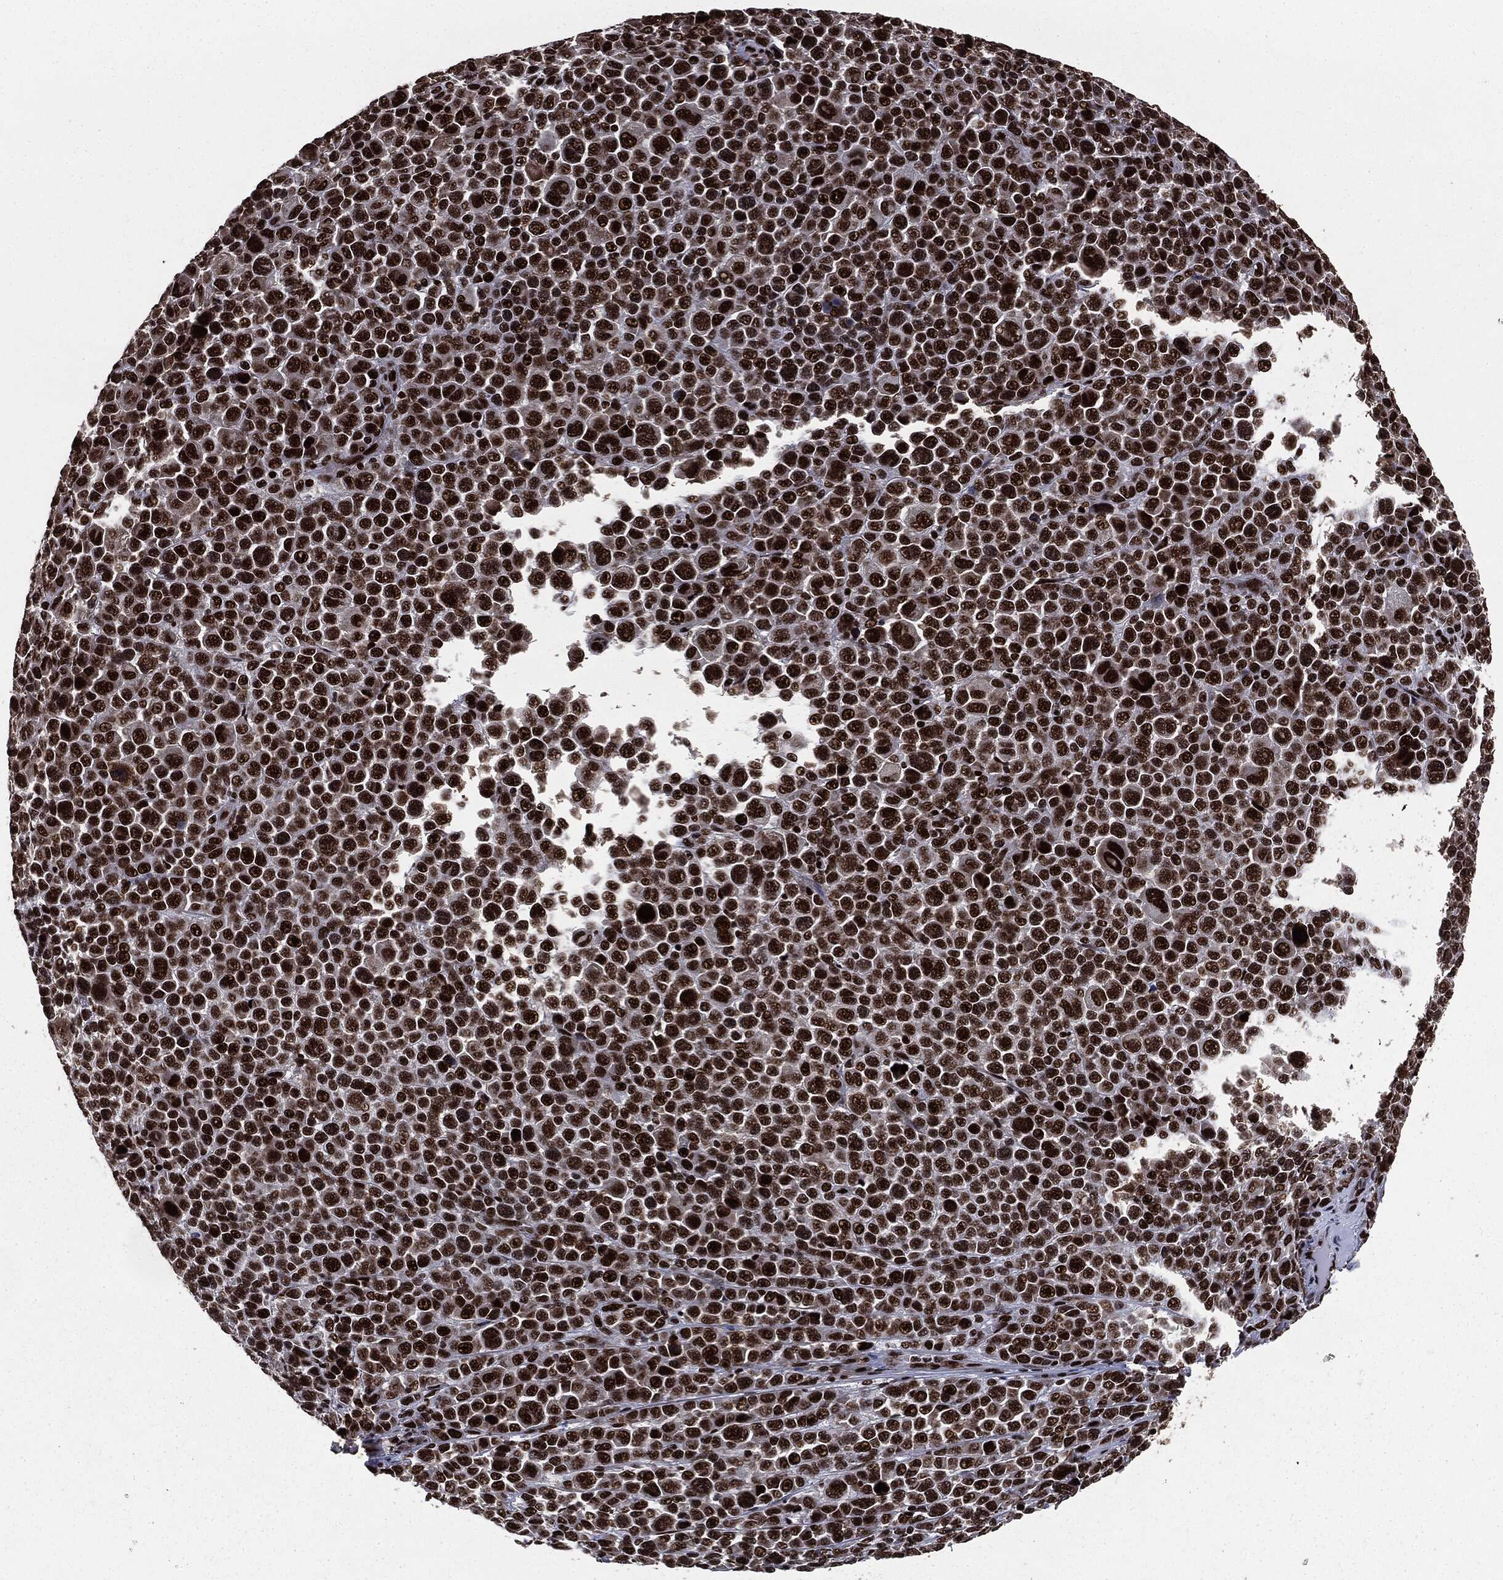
{"staining": {"intensity": "strong", "quantity": ">75%", "location": "nuclear"}, "tissue": "melanoma", "cell_type": "Tumor cells", "image_type": "cancer", "snomed": [{"axis": "morphology", "description": "Malignant melanoma, NOS"}, {"axis": "topography", "description": "Skin"}], "caption": "DAB (3,3'-diaminobenzidine) immunohistochemical staining of melanoma displays strong nuclear protein staining in about >75% of tumor cells. Nuclei are stained in blue.", "gene": "DVL2", "patient": {"sex": "female", "age": 57}}